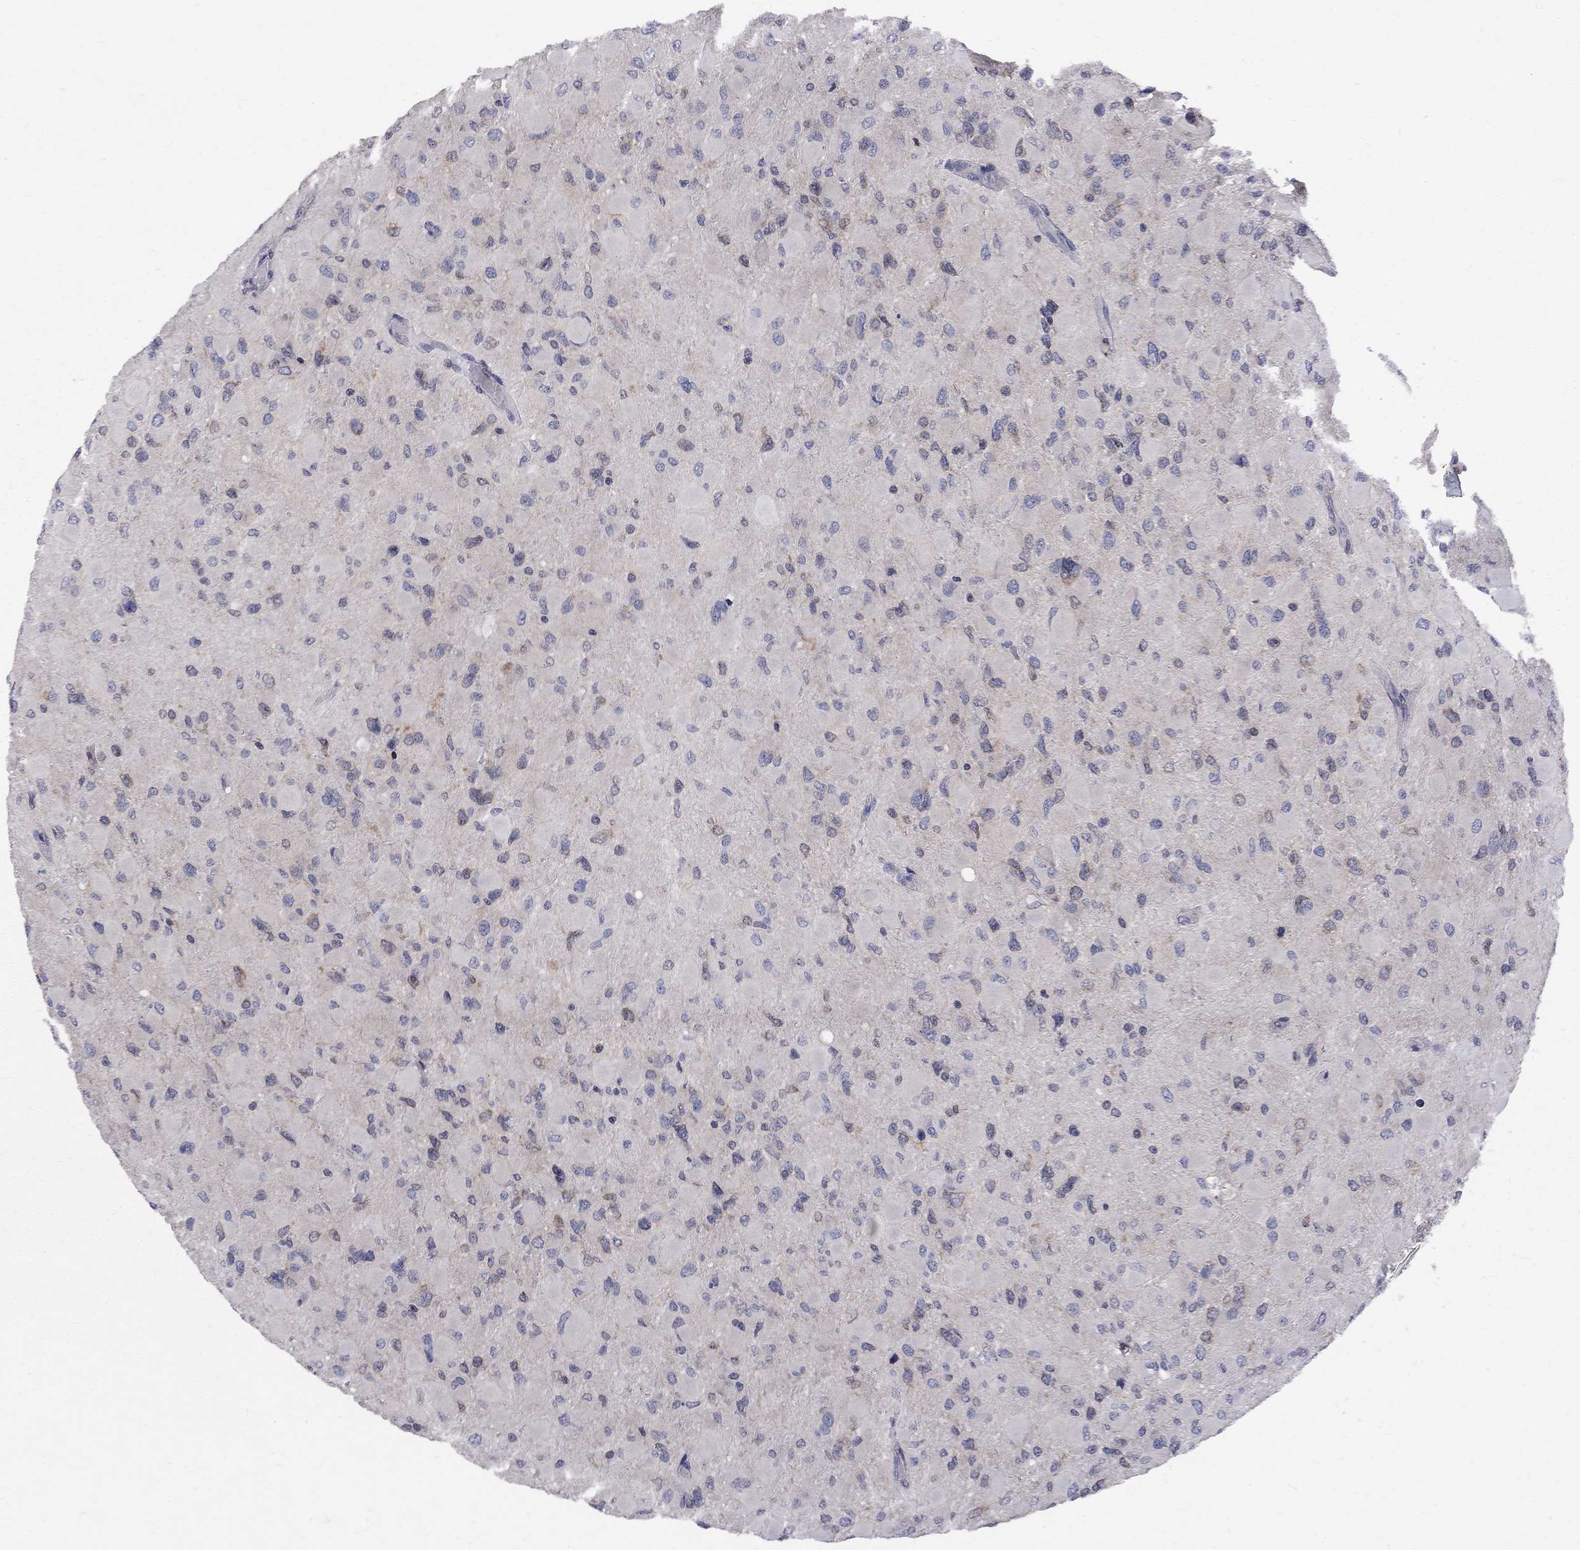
{"staining": {"intensity": "negative", "quantity": "none", "location": "none"}, "tissue": "glioma", "cell_type": "Tumor cells", "image_type": "cancer", "snomed": [{"axis": "morphology", "description": "Glioma, malignant, High grade"}, {"axis": "topography", "description": "Cerebral cortex"}], "caption": "High magnification brightfield microscopy of glioma stained with DAB (3,3'-diaminobenzidine) (brown) and counterstained with hematoxylin (blue): tumor cells show no significant expression.", "gene": "CNOT11", "patient": {"sex": "female", "age": 36}}